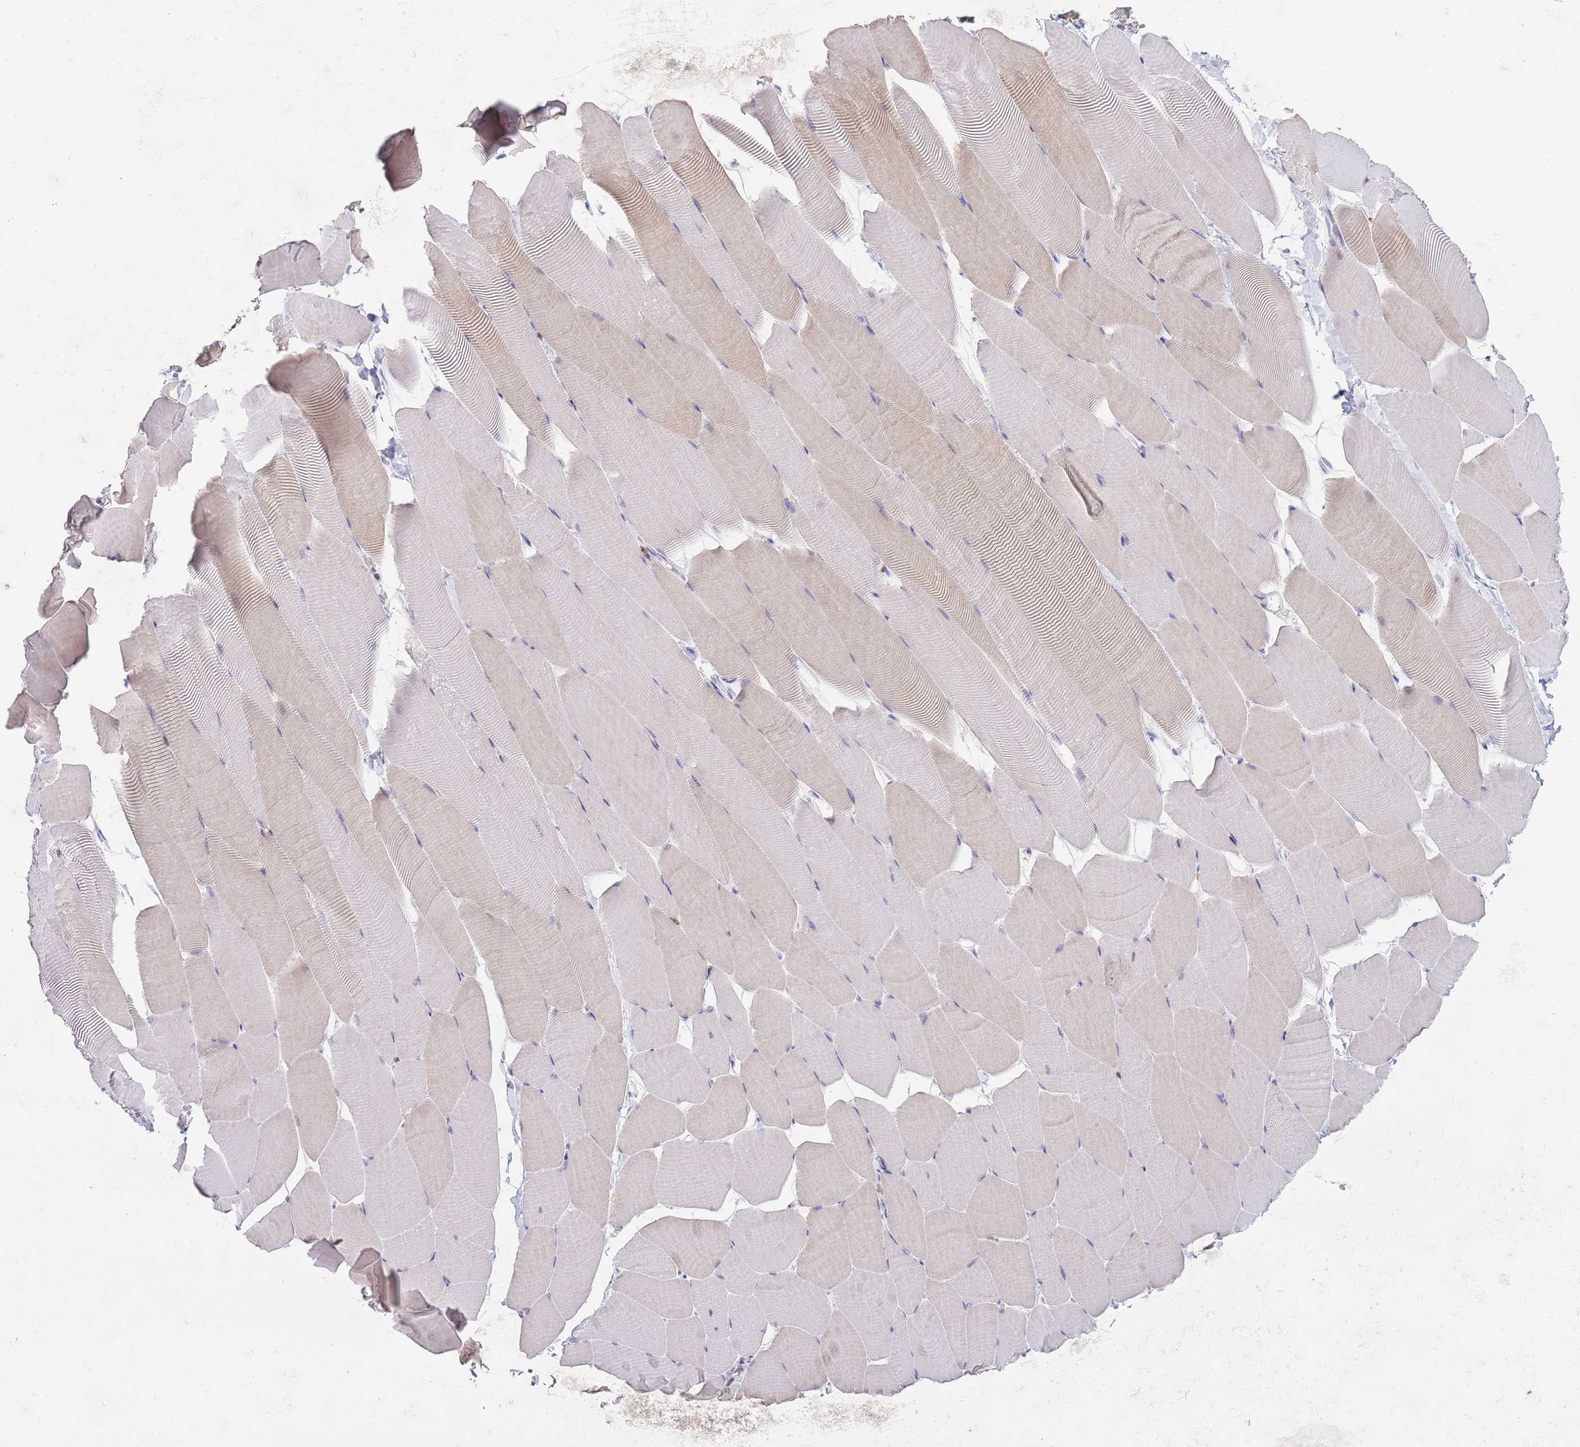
{"staining": {"intensity": "weak", "quantity": "<25%", "location": "cytoplasmic/membranous"}, "tissue": "skeletal muscle", "cell_type": "Myocytes", "image_type": "normal", "snomed": [{"axis": "morphology", "description": "Normal tissue, NOS"}, {"axis": "topography", "description": "Skeletal muscle"}], "caption": "Unremarkable skeletal muscle was stained to show a protein in brown. There is no significant expression in myocytes. (Stains: DAB IHC with hematoxylin counter stain, Microscopy: brightfield microscopy at high magnification).", "gene": "LPXN", "patient": {"sex": "male", "age": 25}}